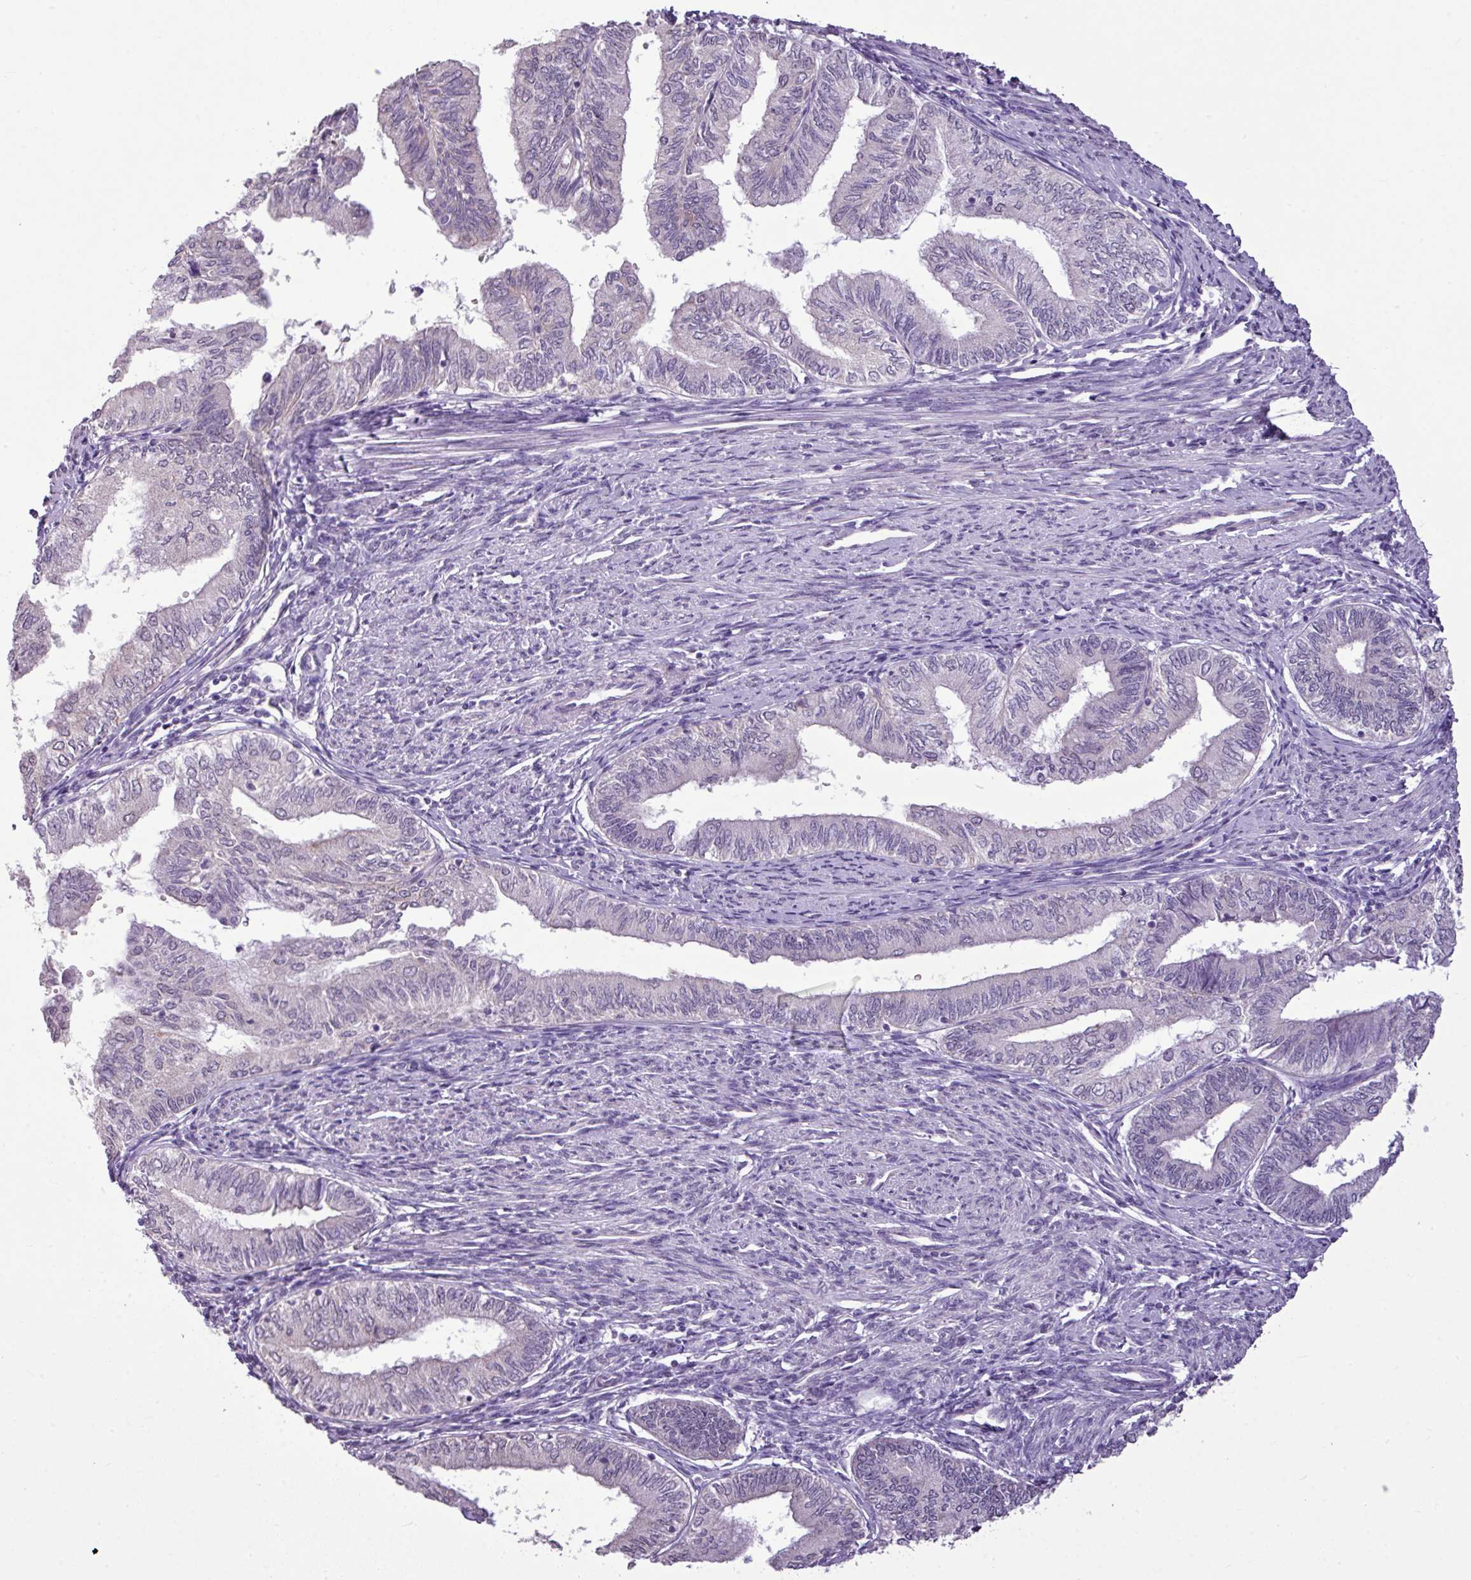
{"staining": {"intensity": "negative", "quantity": "none", "location": "none"}, "tissue": "endometrial cancer", "cell_type": "Tumor cells", "image_type": "cancer", "snomed": [{"axis": "morphology", "description": "Adenocarcinoma, NOS"}, {"axis": "topography", "description": "Endometrium"}], "caption": "Immunohistochemistry image of neoplastic tissue: human adenocarcinoma (endometrial) stained with DAB reveals no significant protein staining in tumor cells.", "gene": "ALDH2", "patient": {"sex": "female", "age": 66}}